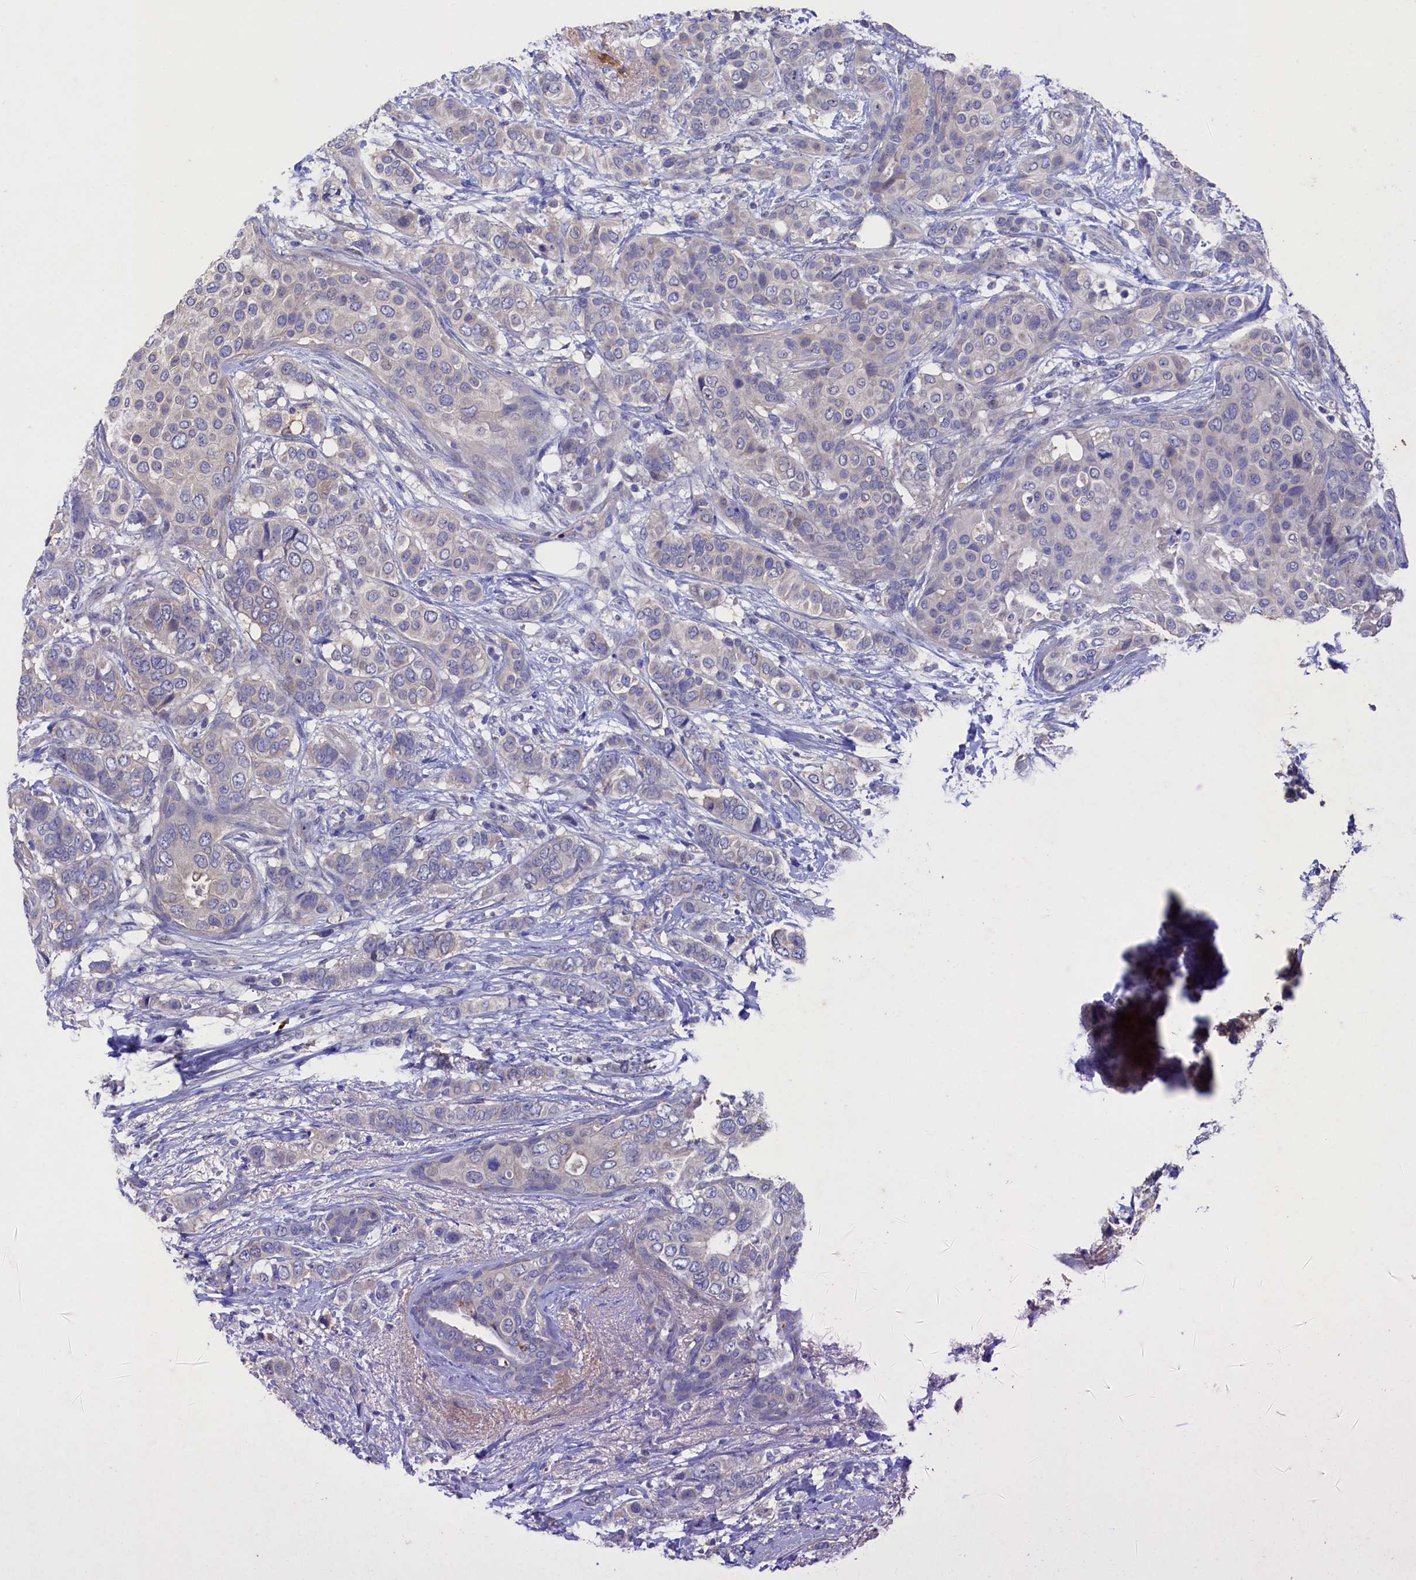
{"staining": {"intensity": "negative", "quantity": "none", "location": "none"}, "tissue": "breast cancer", "cell_type": "Tumor cells", "image_type": "cancer", "snomed": [{"axis": "morphology", "description": "Lobular carcinoma"}, {"axis": "topography", "description": "Breast"}], "caption": "A micrograph of lobular carcinoma (breast) stained for a protein demonstrates no brown staining in tumor cells.", "gene": "CBLIF", "patient": {"sex": "female", "age": 51}}